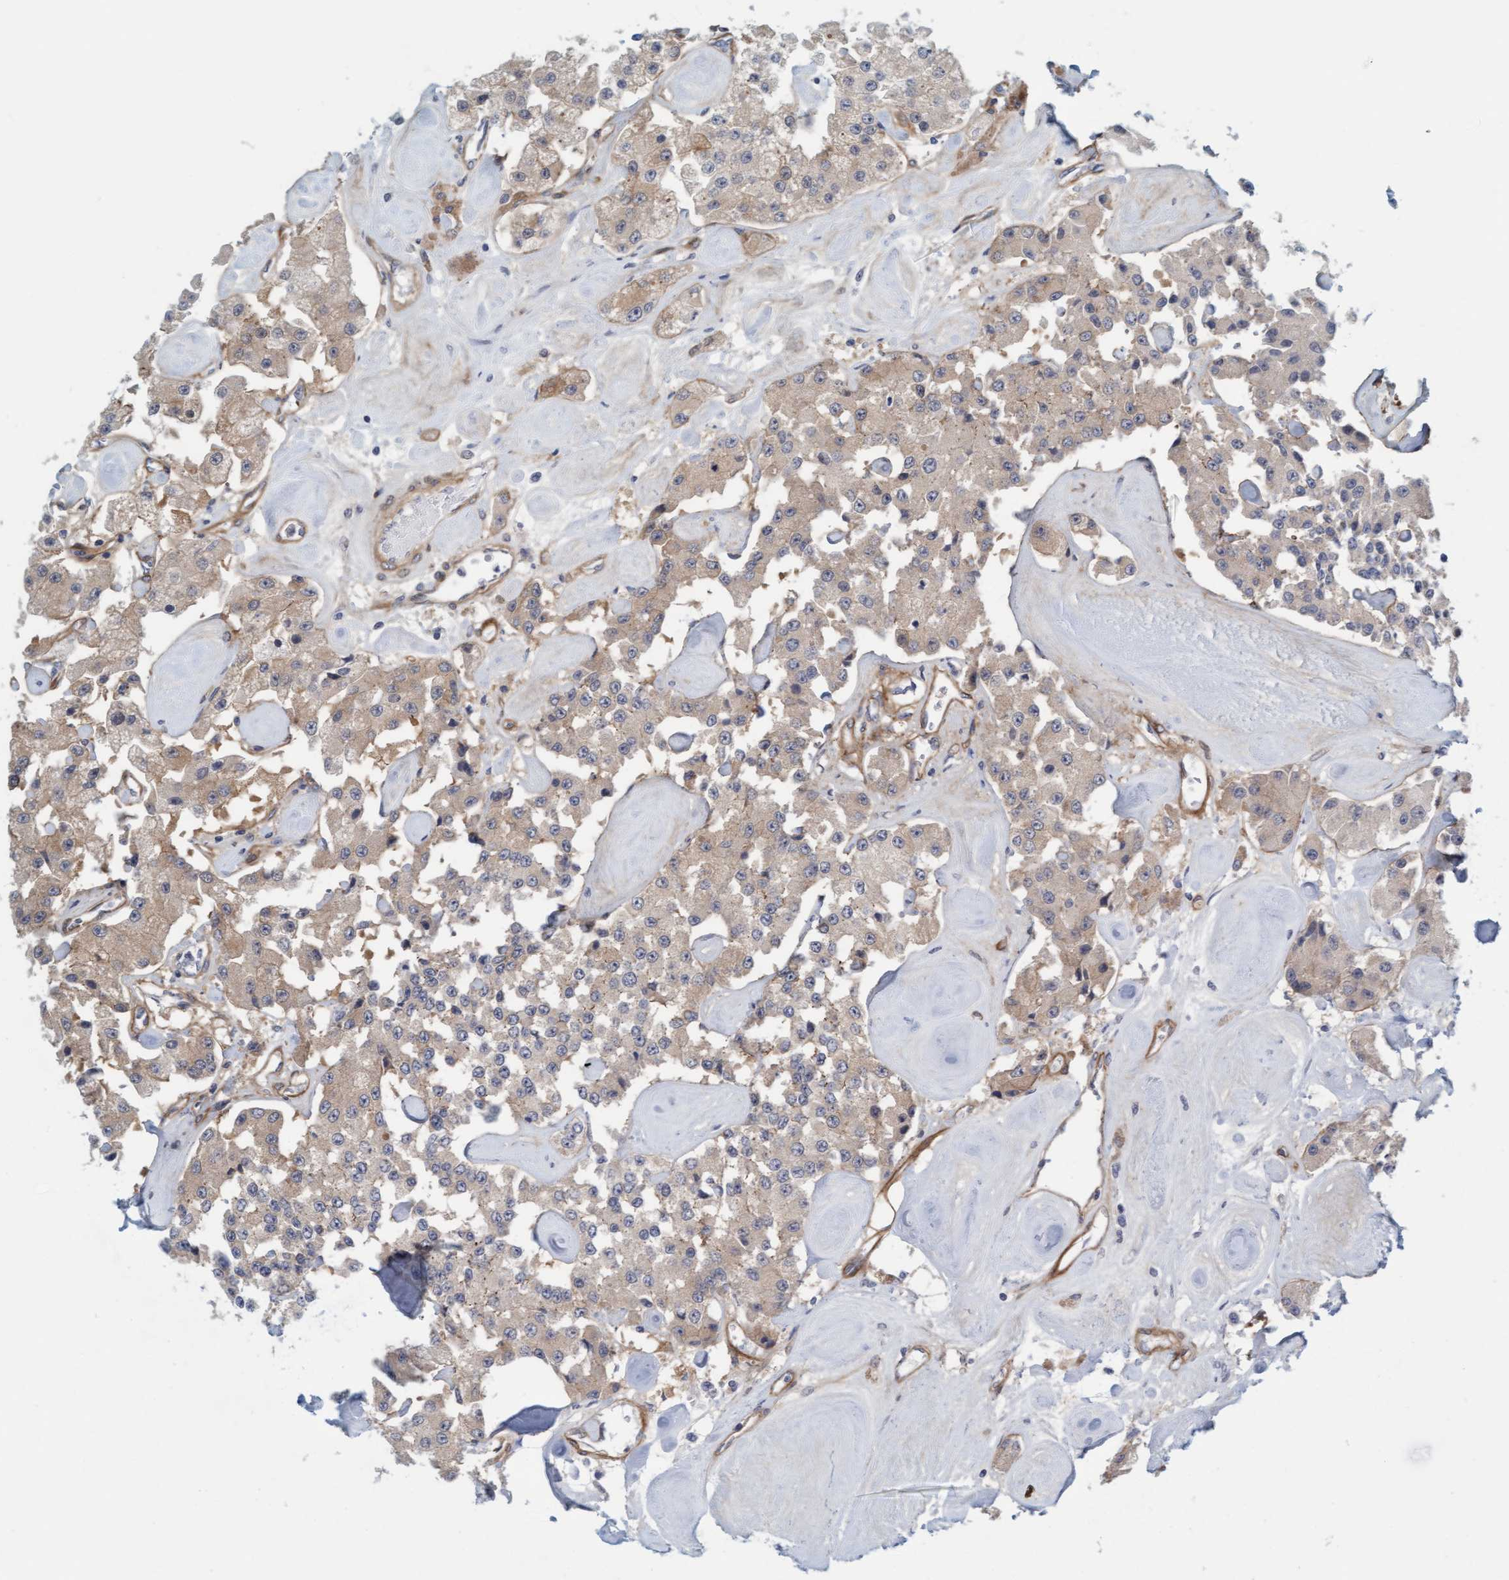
{"staining": {"intensity": "weak", "quantity": ">75%", "location": "cytoplasmic/membranous"}, "tissue": "carcinoid", "cell_type": "Tumor cells", "image_type": "cancer", "snomed": [{"axis": "morphology", "description": "Carcinoid, malignant, NOS"}, {"axis": "topography", "description": "Pancreas"}], "caption": "There is low levels of weak cytoplasmic/membranous expression in tumor cells of carcinoid, as demonstrated by immunohistochemical staining (brown color).", "gene": "TSTD2", "patient": {"sex": "male", "age": 41}}